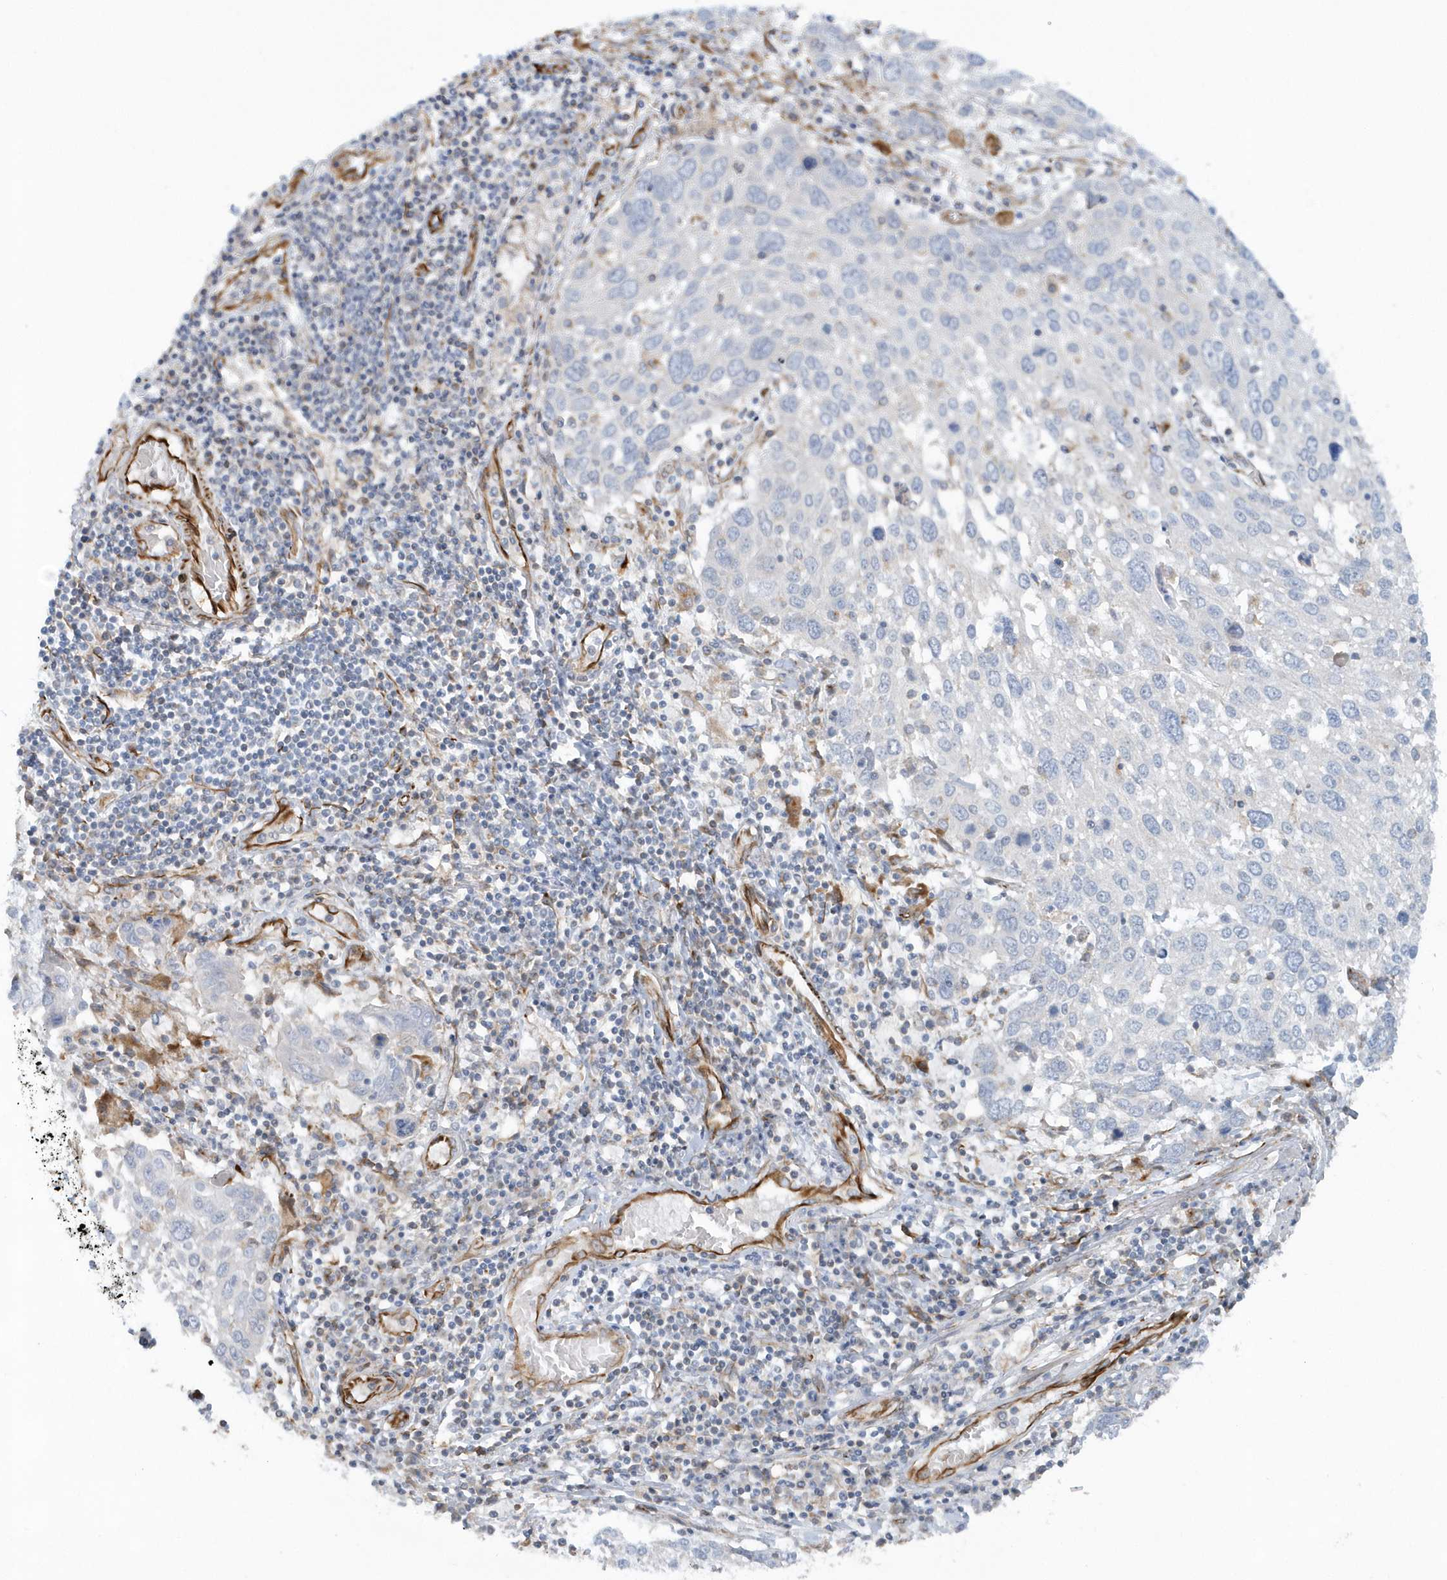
{"staining": {"intensity": "negative", "quantity": "none", "location": "none"}, "tissue": "lung cancer", "cell_type": "Tumor cells", "image_type": "cancer", "snomed": [{"axis": "morphology", "description": "Squamous cell carcinoma, NOS"}, {"axis": "topography", "description": "Lung"}], "caption": "This is a photomicrograph of immunohistochemistry staining of lung cancer, which shows no positivity in tumor cells.", "gene": "RAB17", "patient": {"sex": "male", "age": 65}}